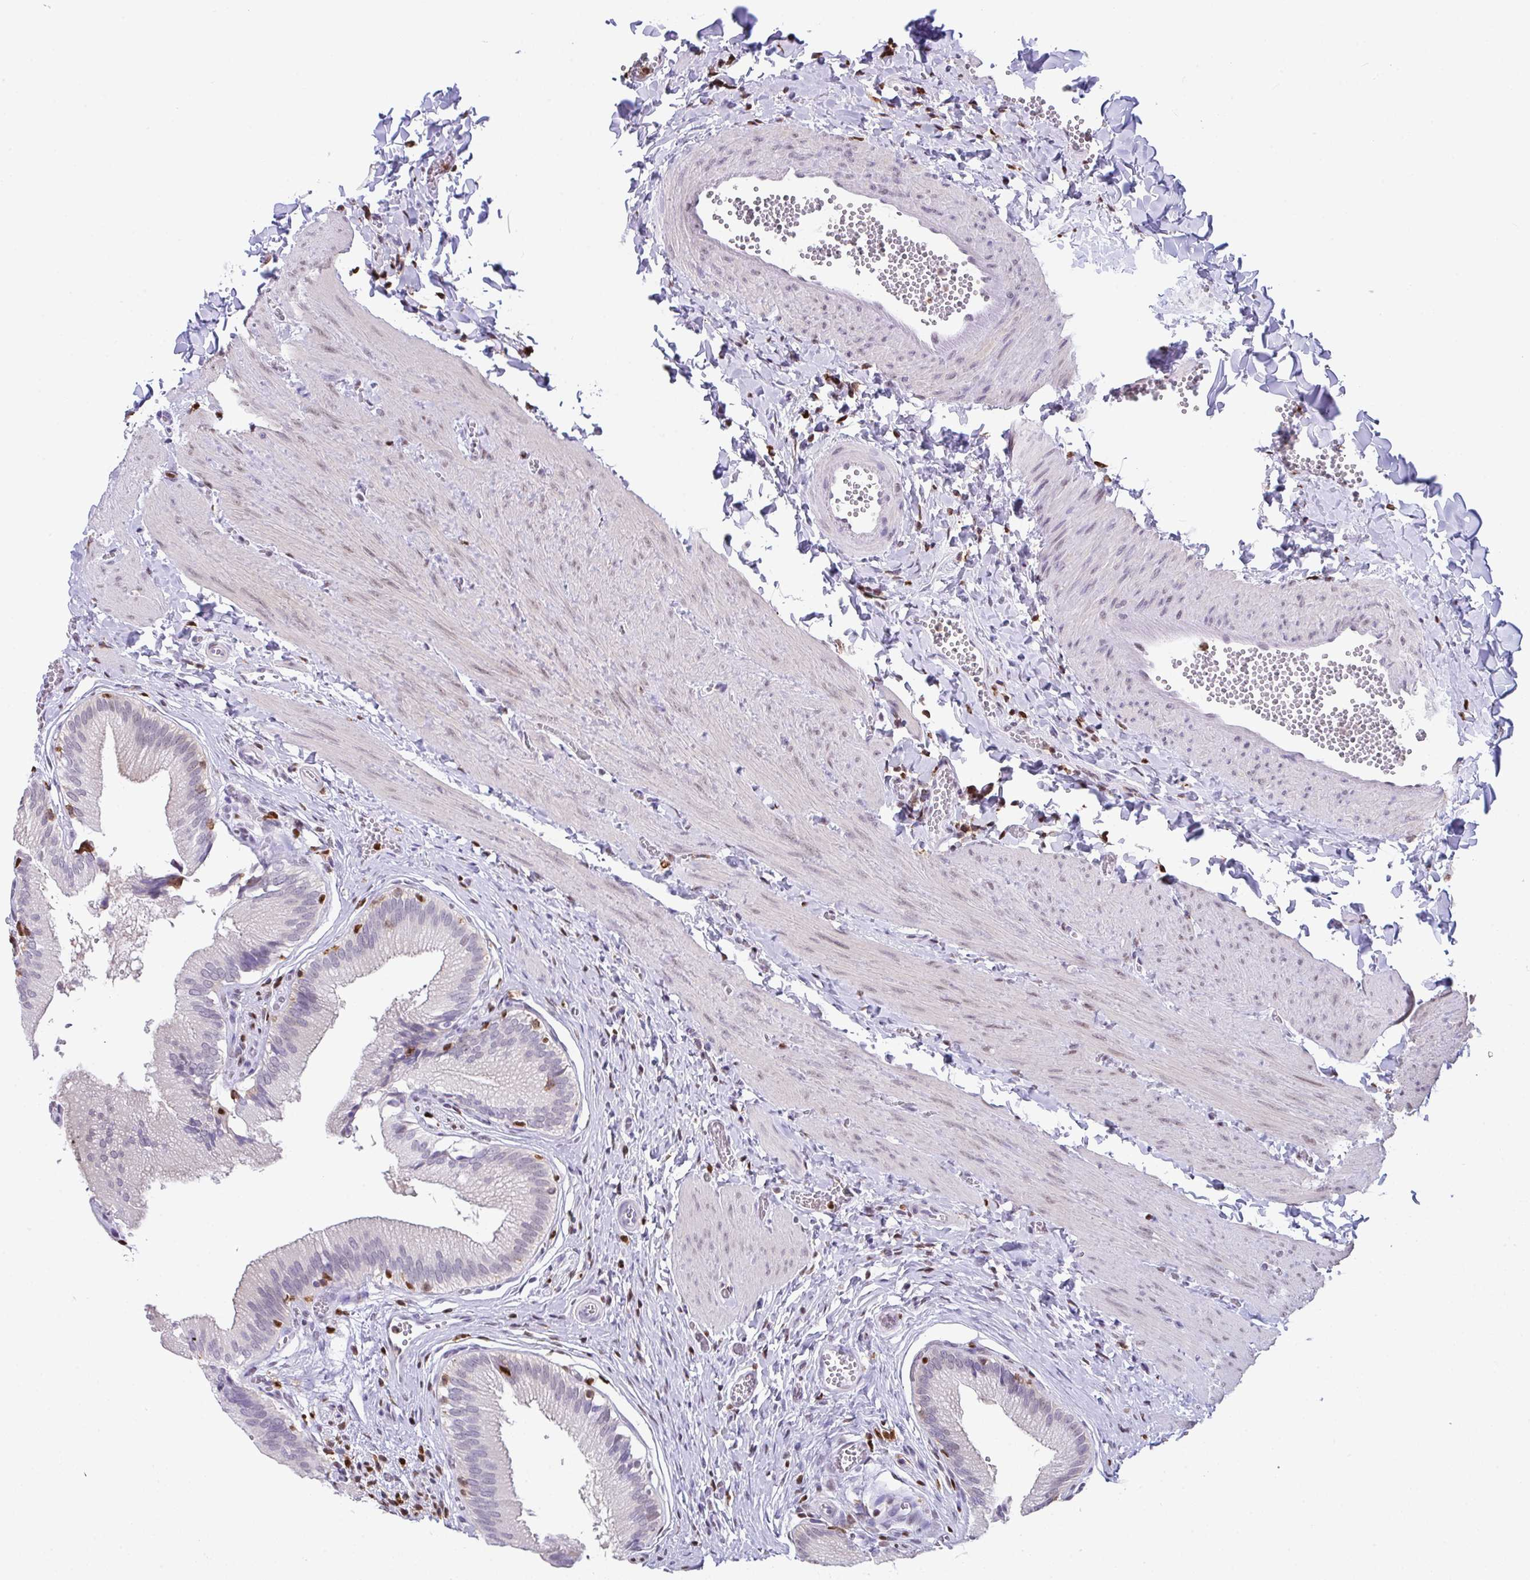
{"staining": {"intensity": "weak", "quantity": "25%-75%", "location": "nuclear"}, "tissue": "gallbladder", "cell_type": "Glandular cells", "image_type": "normal", "snomed": [{"axis": "morphology", "description": "Normal tissue, NOS"}, {"axis": "topography", "description": "Gallbladder"}], "caption": "High-magnification brightfield microscopy of normal gallbladder stained with DAB (brown) and counterstained with hematoxylin (blue). glandular cells exhibit weak nuclear staining is seen in about25%-75% of cells.", "gene": "BTBD10", "patient": {"sex": "male", "age": 17}}